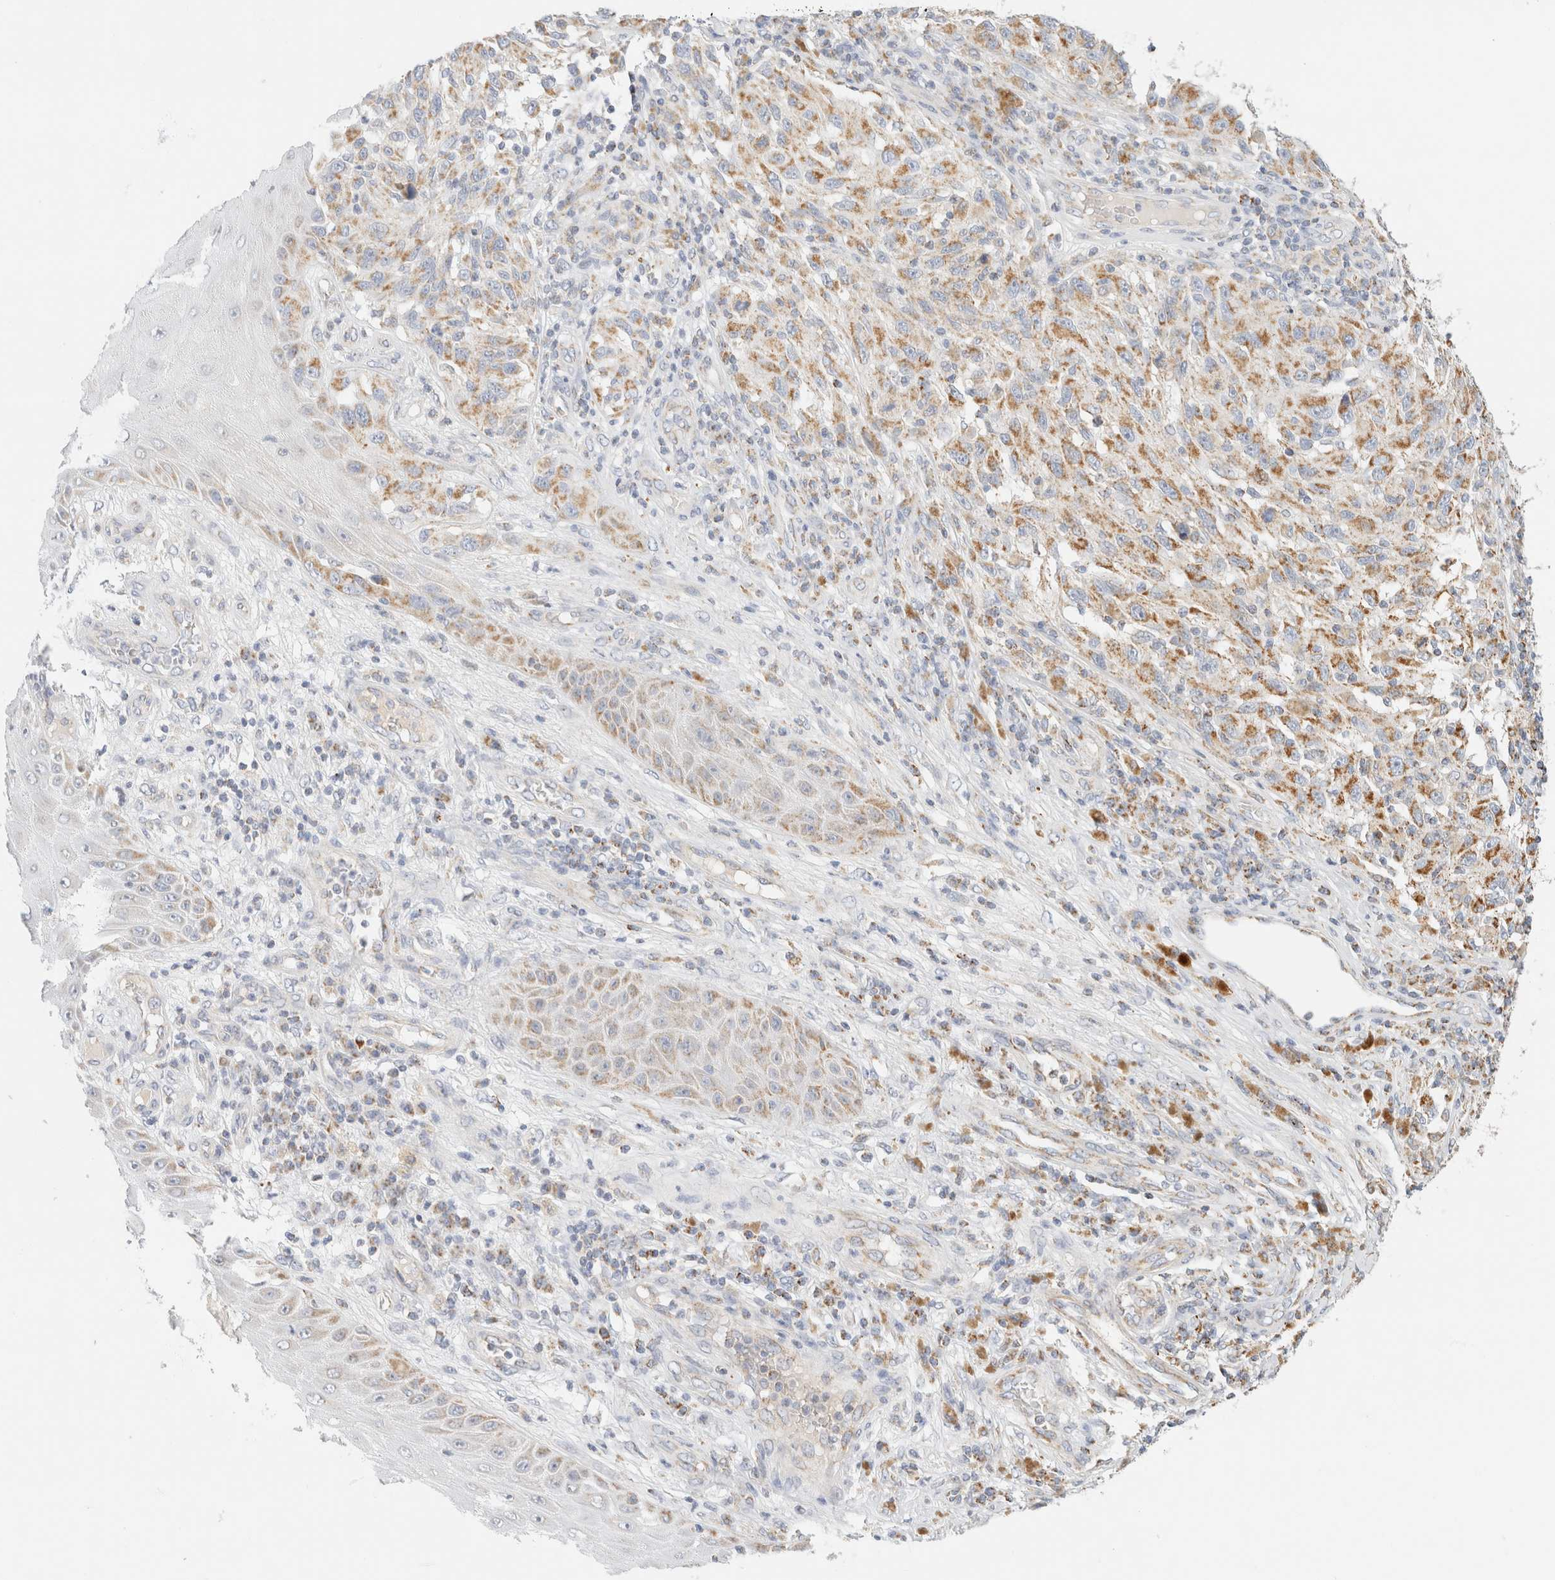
{"staining": {"intensity": "moderate", "quantity": ">75%", "location": "cytoplasmic/membranous"}, "tissue": "melanoma", "cell_type": "Tumor cells", "image_type": "cancer", "snomed": [{"axis": "morphology", "description": "Malignant melanoma, NOS"}, {"axis": "topography", "description": "Skin"}], "caption": "Malignant melanoma stained with DAB immunohistochemistry displays medium levels of moderate cytoplasmic/membranous positivity in about >75% of tumor cells. Nuclei are stained in blue.", "gene": "HDHD3", "patient": {"sex": "female", "age": 73}}